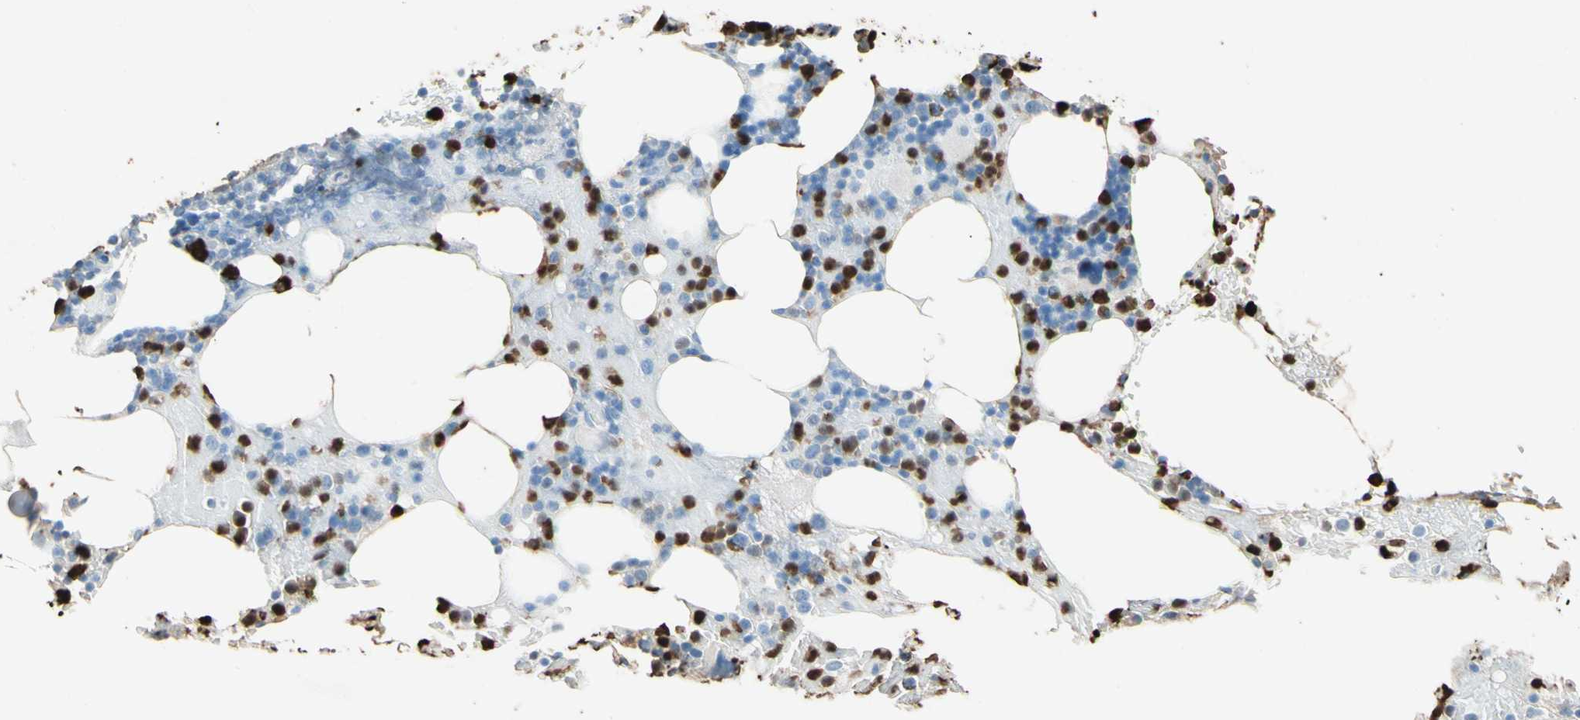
{"staining": {"intensity": "strong", "quantity": "25%-75%", "location": "nuclear"}, "tissue": "bone marrow", "cell_type": "Hematopoietic cells", "image_type": "normal", "snomed": [{"axis": "morphology", "description": "Normal tissue, NOS"}, {"axis": "topography", "description": "Bone marrow"}], "caption": "A high amount of strong nuclear staining is seen in about 25%-75% of hematopoietic cells in unremarkable bone marrow.", "gene": "NFKBIZ", "patient": {"sex": "female", "age": 73}}